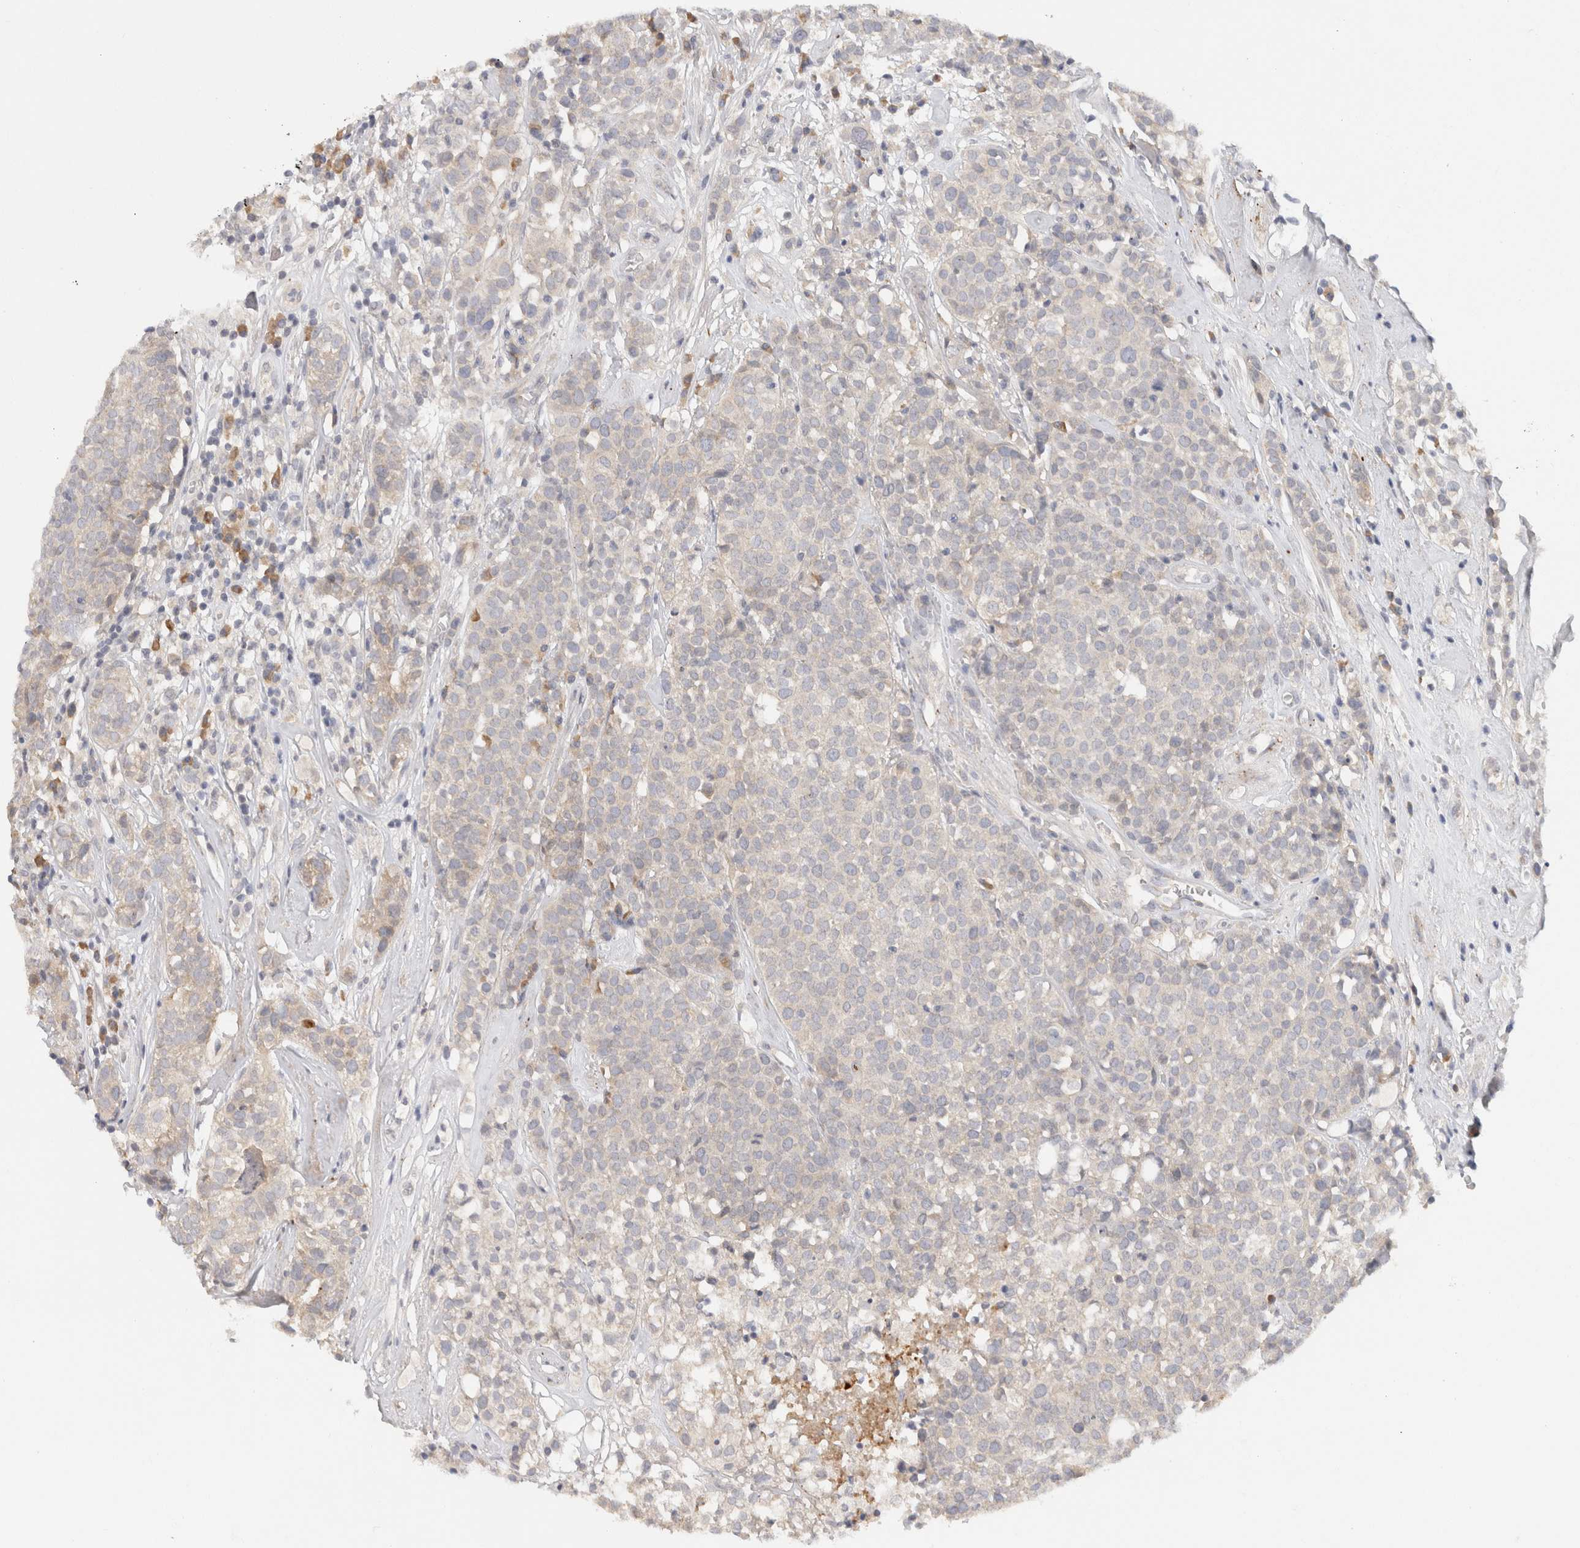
{"staining": {"intensity": "negative", "quantity": "none", "location": "none"}, "tissue": "head and neck cancer", "cell_type": "Tumor cells", "image_type": "cancer", "snomed": [{"axis": "morphology", "description": "Adenocarcinoma, NOS"}, {"axis": "topography", "description": "Salivary gland"}, {"axis": "topography", "description": "Head-Neck"}], "caption": "Tumor cells are negative for brown protein staining in head and neck cancer. Brightfield microscopy of immunohistochemistry (IHC) stained with DAB (3,3'-diaminobenzidine) (brown) and hematoxylin (blue), captured at high magnification.", "gene": "CHRM4", "patient": {"sex": "female", "age": 65}}